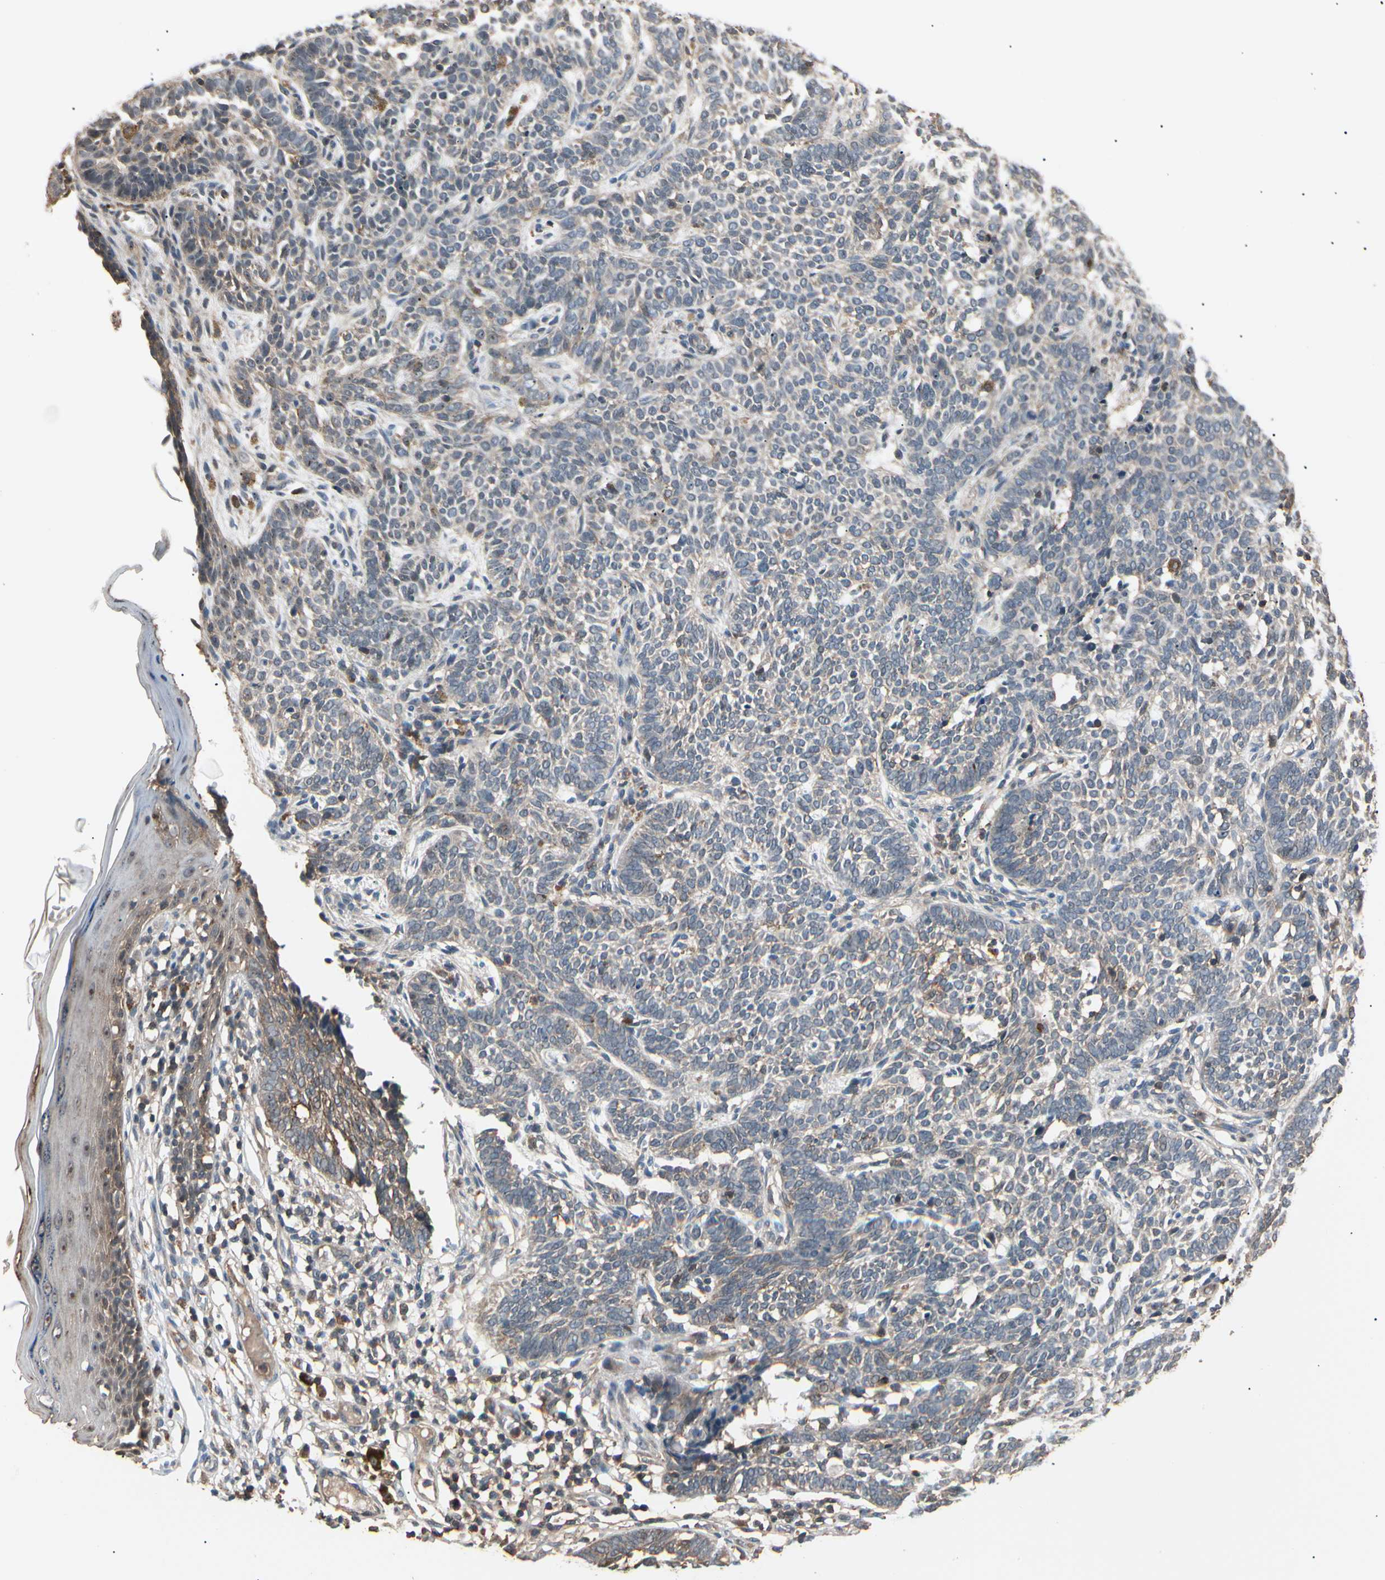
{"staining": {"intensity": "weak", "quantity": "25%-75%", "location": "cytoplasmic/membranous"}, "tissue": "skin cancer", "cell_type": "Tumor cells", "image_type": "cancer", "snomed": [{"axis": "morphology", "description": "Normal tissue, NOS"}, {"axis": "morphology", "description": "Basal cell carcinoma"}, {"axis": "topography", "description": "Skin"}], "caption": "Weak cytoplasmic/membranous protein expression is present in approximately 25%-75% of tumor cells in skin basal cell carcinoma.", "gene": "MAPK13", "patient": {"sex": "male", "age": 87}}